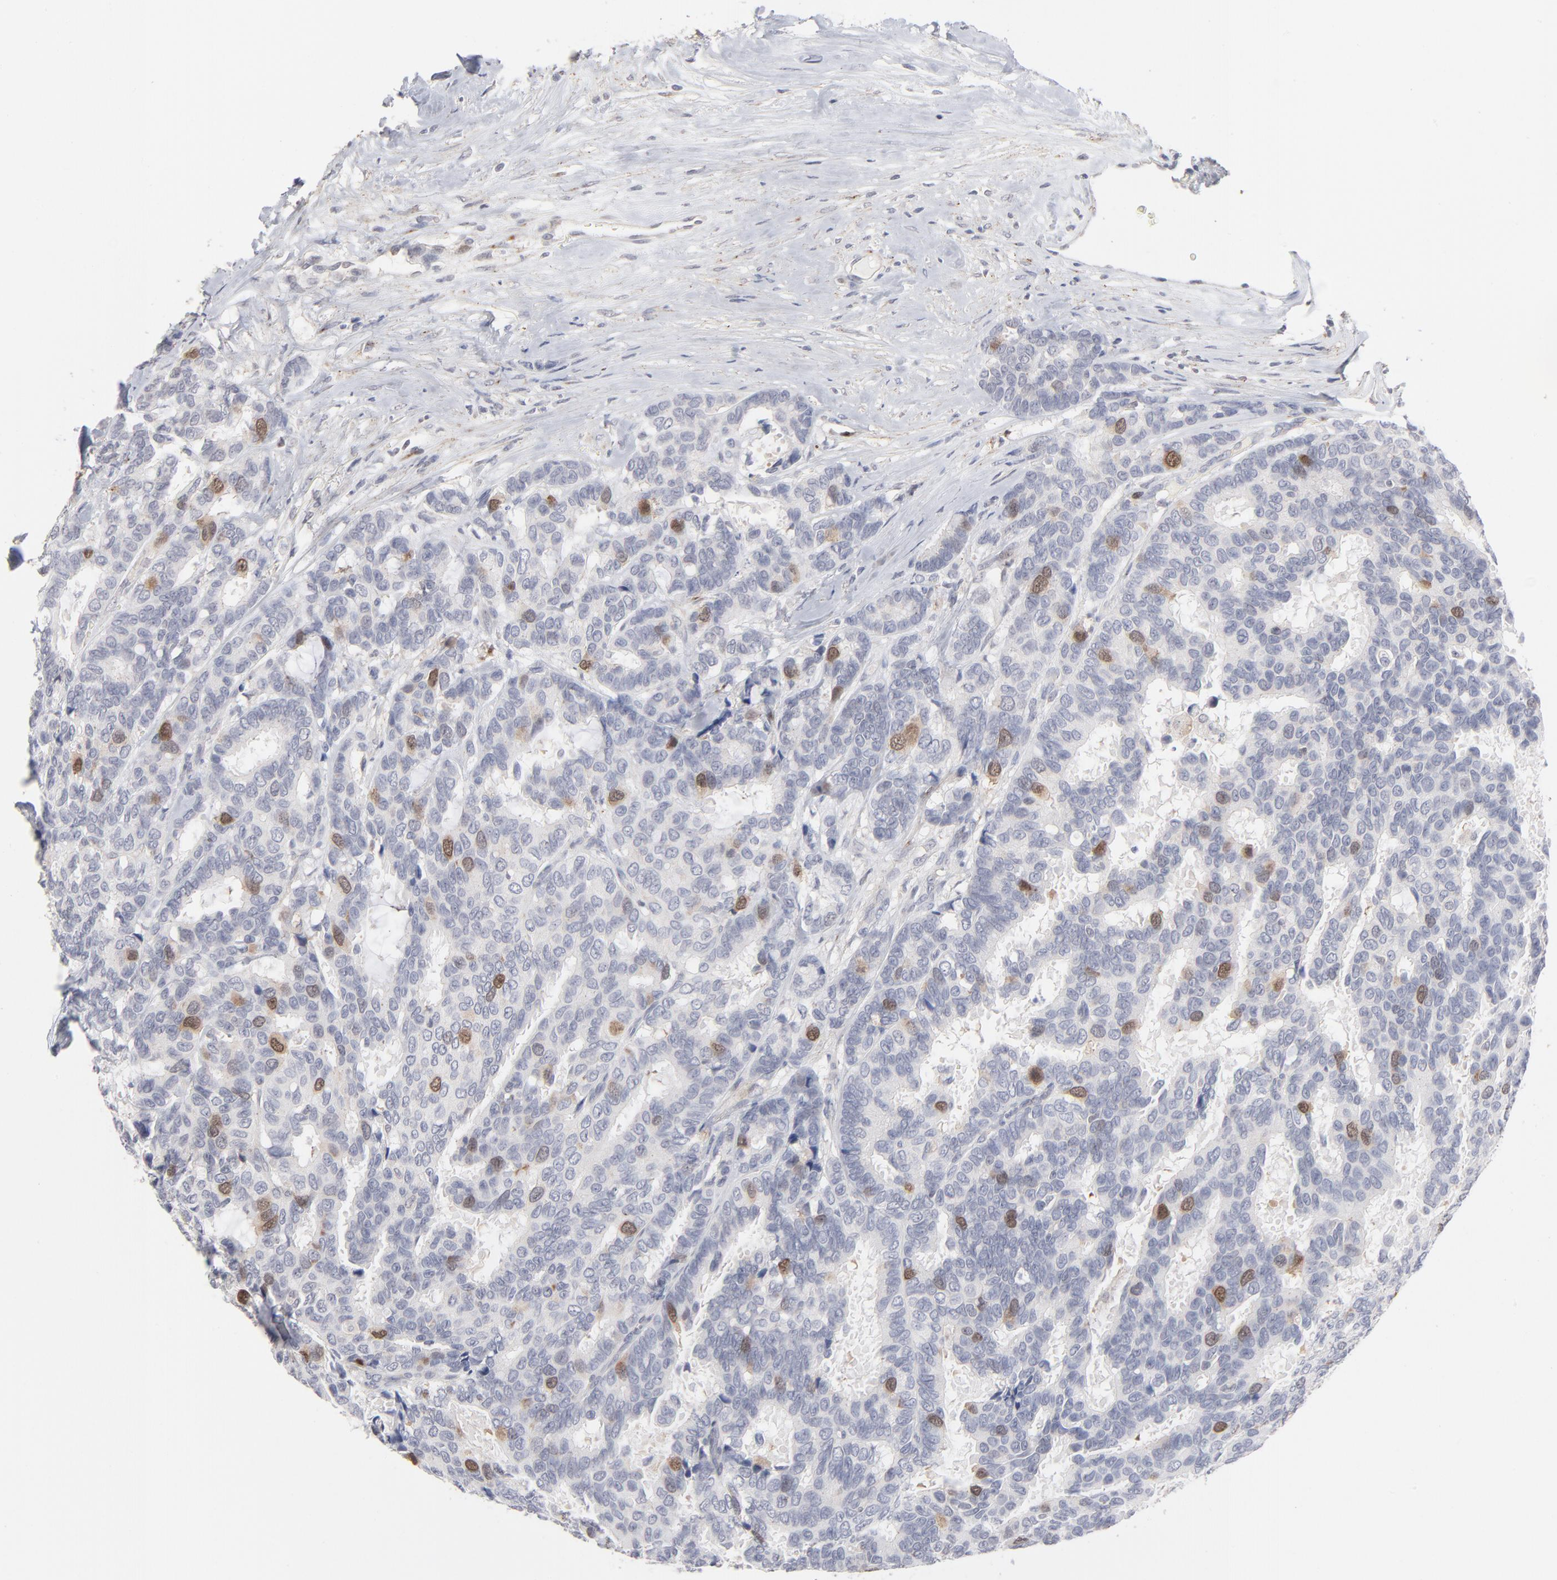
{"staining": {"intensity": "moderate", "quantity": "<25%", "location": "cytoplasmic/membranous,nuclear"}, "tissue": "breast cancer", "cell_type": "Tumor cells", "image_type": "cancer", "snomed": [{"axis": "morphology", "description": "Duct carcinoma"}, {"axis": "topography", "description": "Breast"}], "caption": "The image exhibits a brown stain indicating the presence of a protein in the cytoplasmic/membranous and nuclear of tumor cells in breast cancer.", "gene": "AURKA", "patient": {"sex": "female", "age": 87}}